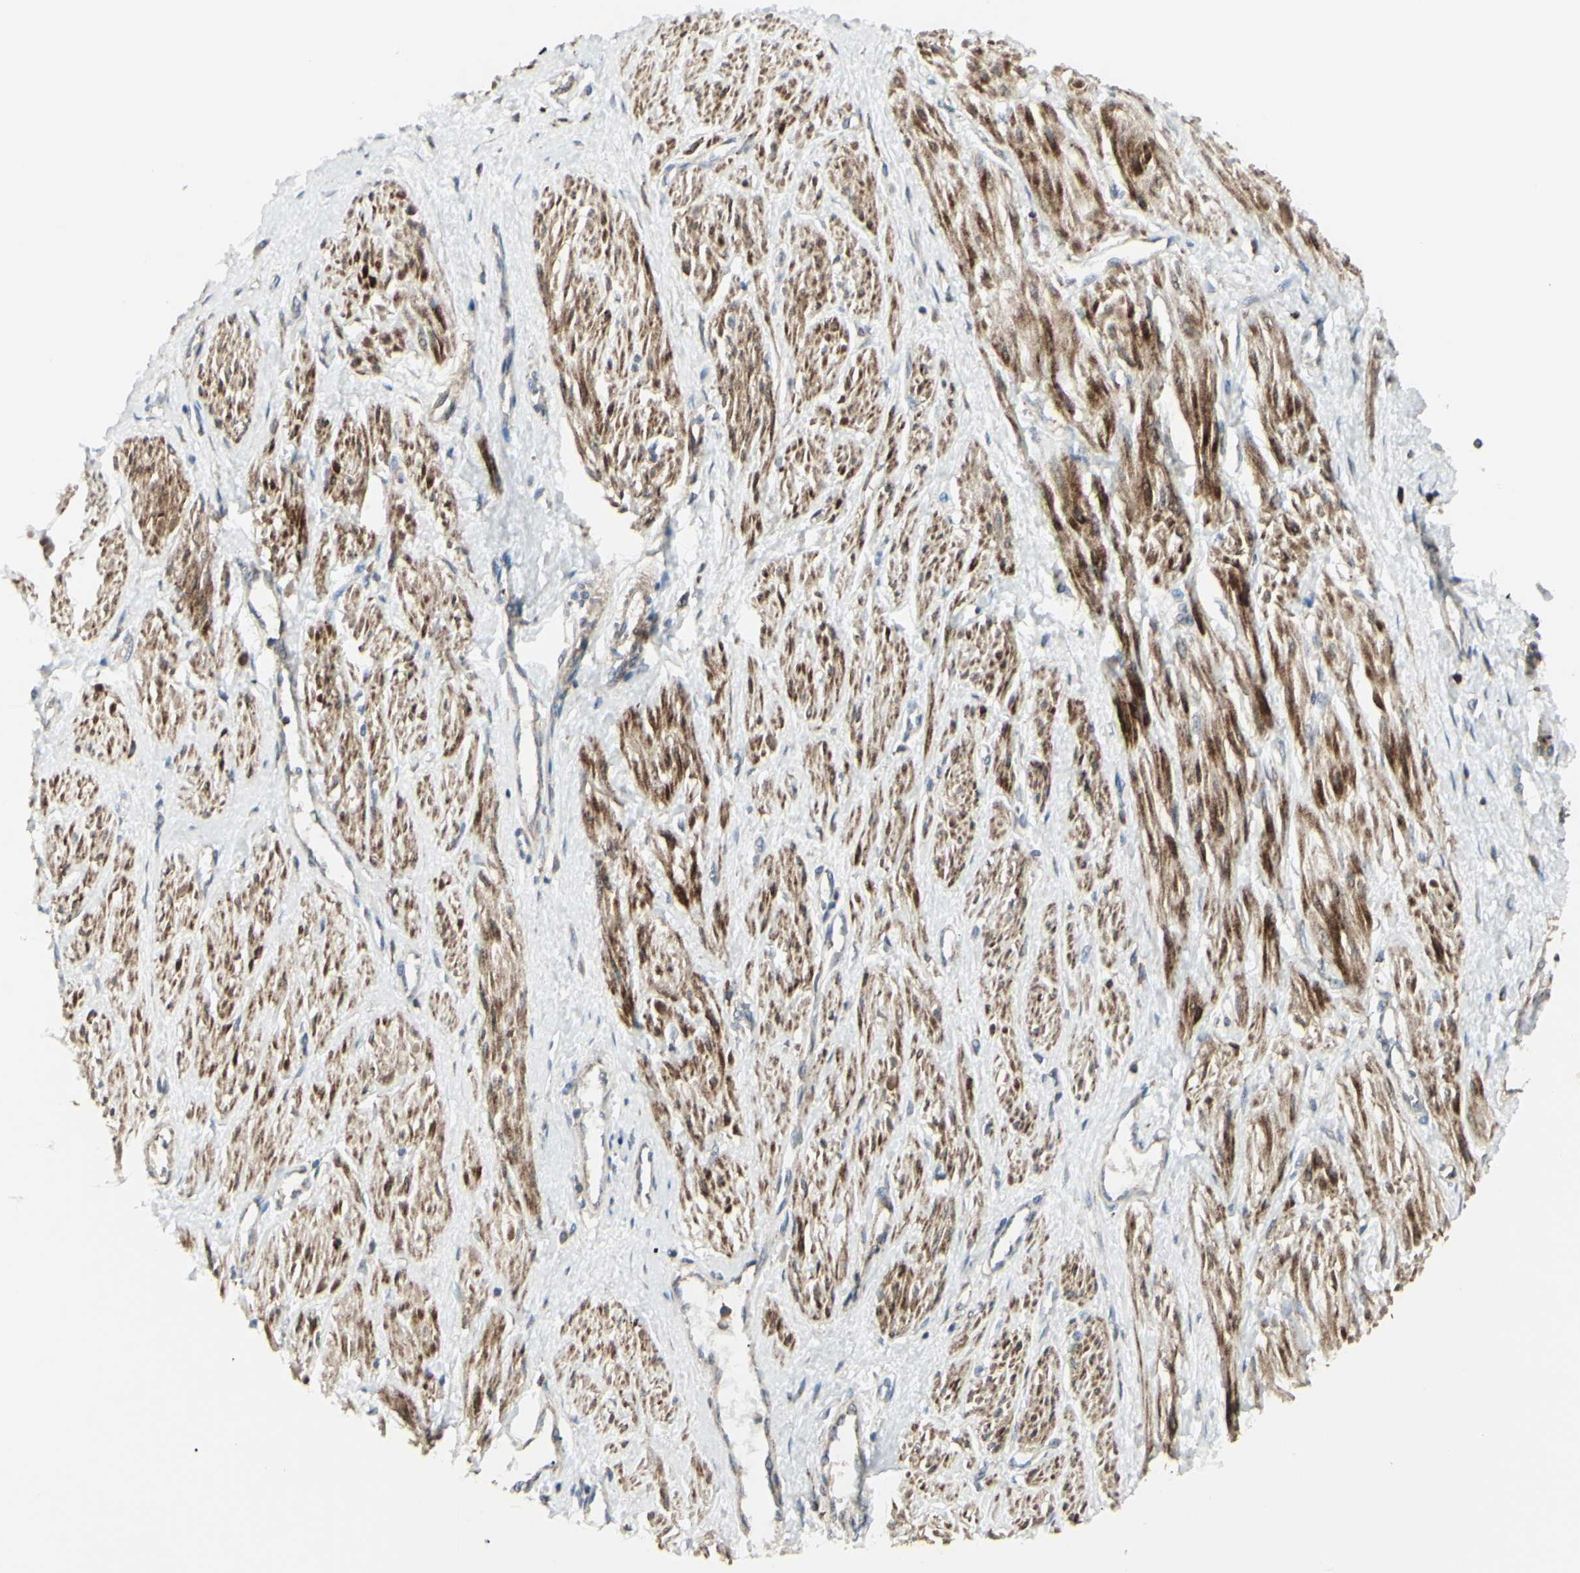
{"staining": {"intensity": "moderate", "quantity": "25%-75%", "location": "cytoplasmic/membranous"}, "tissue": "smooth muscle", "cell_type": "Smooth muscle cells", "image_type": "normal", "snomed": [{"axis": "morphology", "description": "Normal tissue, NOS"}, {"axis": "topography", "description": "Smooth muscle"}, {"axis": "topography", "description": "Uterus"}], "caption": "Protein expression analysis of unremarkable smooth muscle demonstrates moderate cytoplasmic/membranous staining in about 25%-75% of smooth muscle cells.", "gene": "NAPA", "patient": {"sex": "female", "age": 39}}